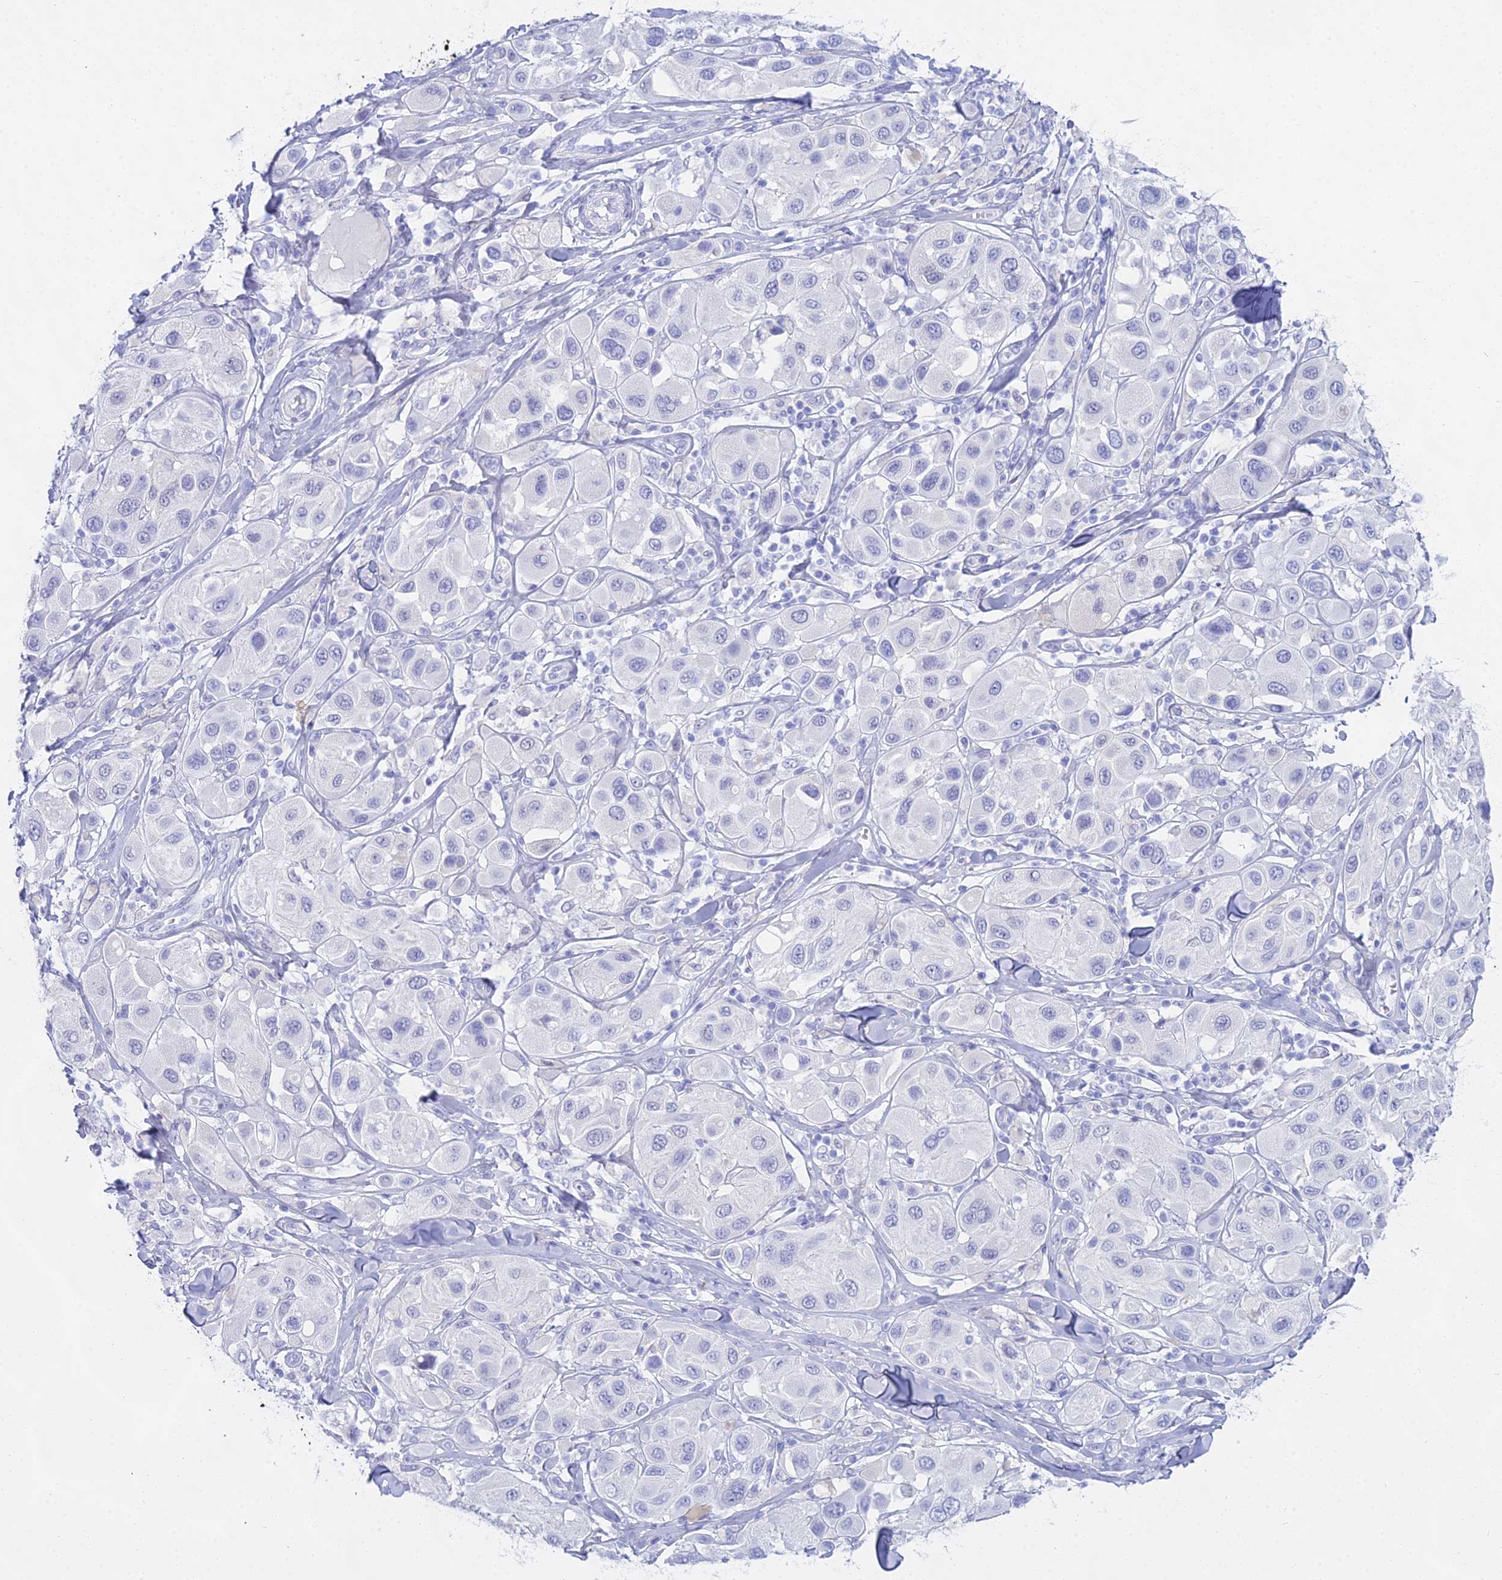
{"staining": {"intensity": "negative", "quantity": "none", "location": "none"}, "tissue": "melanoma", "cell_type": "Tumor cells", "image_type": "cancer", "snomed": [{"axis": "morphology", "description": "Malignant melanoma, Metastatic site"}, {"axis": "topography", "description": "Skin"}], "caption": "Melanoma was stained to show a protein in brown. There is no significant positivity in tumor cells.", "gene": "CGB2", "patient": {"sex": "male", "age": 41}}